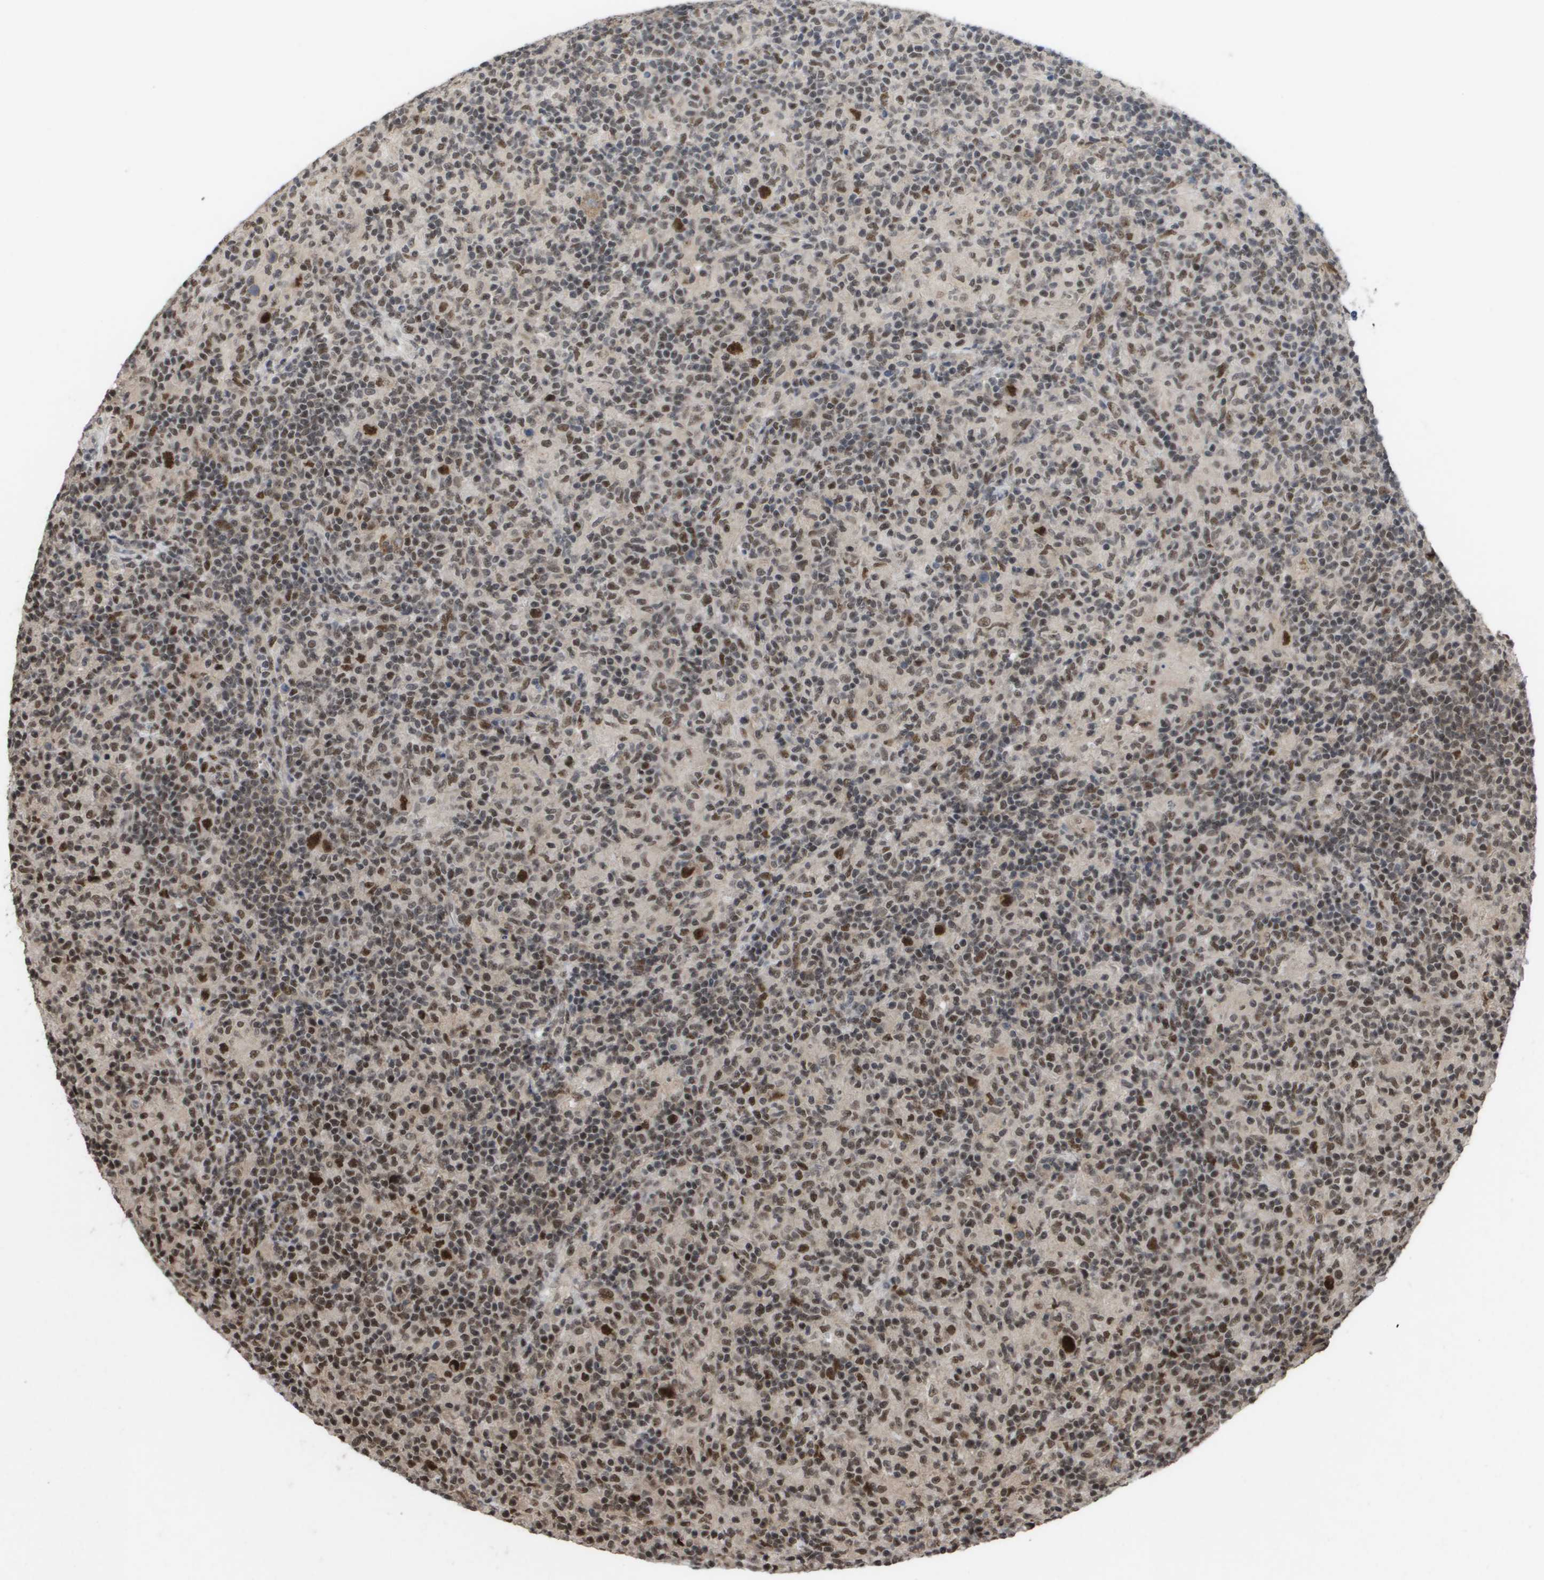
{"staining": {"intensity": "strong", "quantity": ">75%", "location": "nuclear"}, "tissue": "lymphoma", "cell_type": "Tumor cells", "image_type": "cancer", "snomed": [{"axis": "morphology", "description": "Hodgkin's disease, NOS"}, {"axis": "topography", "description": "Lymph node"}], "caption": "Lymphoma stained with a protein marker reveals strong staining in tumor cells.", "gene": "CDT1", "patient": {"sex": "male", "age": 70}}